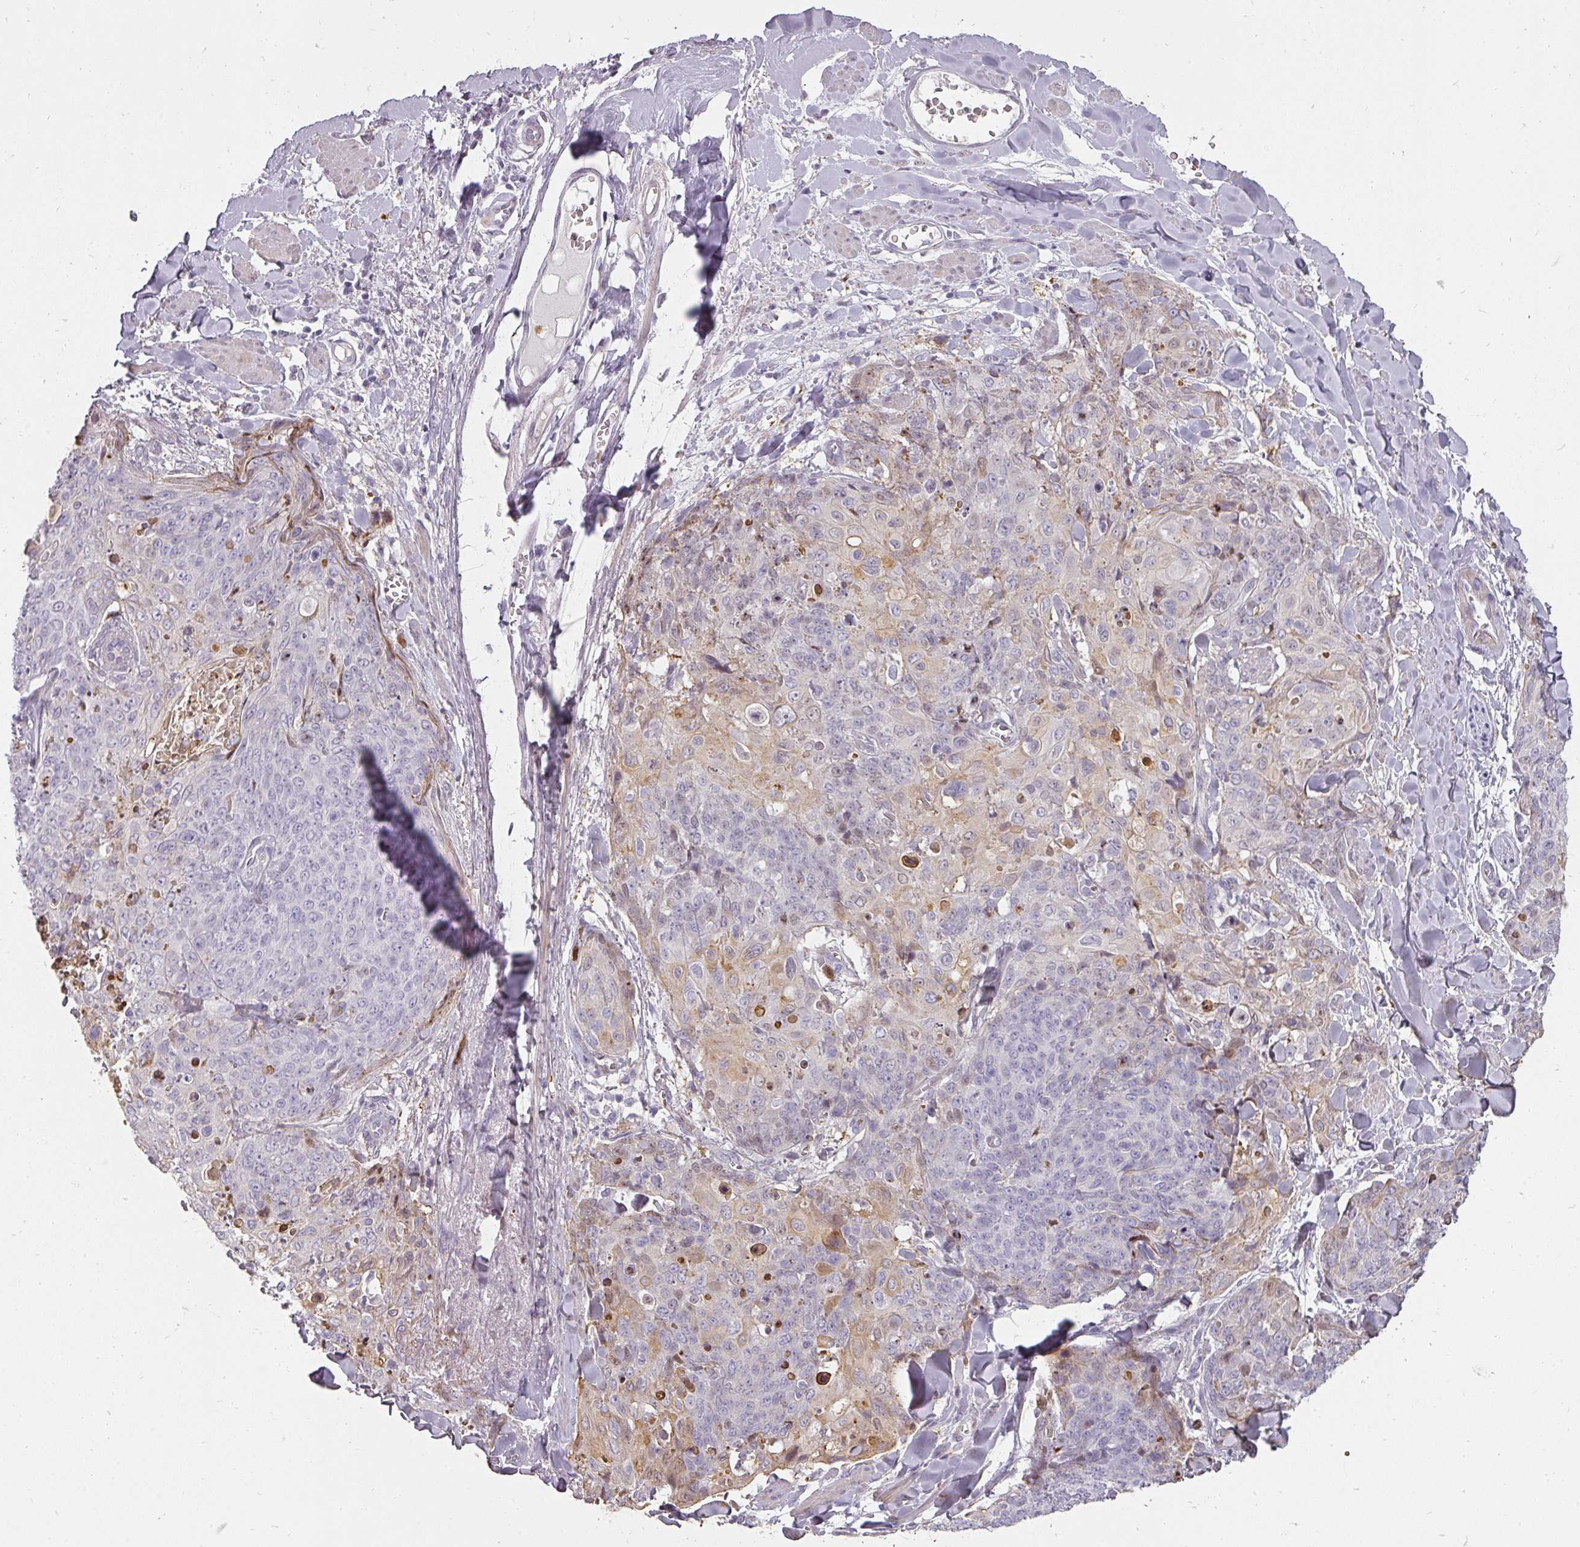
{"staining": {"intensity": "weak", "quantity": "25%-75%", "location": "cytoplasmic/membranous"}, "tissue": "skin cancer", "cell_type": "Tumor cells", "image_type": "cancer", "snomed": [{"axis": "morphology", "description": "Squamous cell carcinoma, NOS"}, {"axis": "topography", "description": "Skin"}, {"axis": "topography", "description": "Vulva"}], "caption": "Brown immunohistochemical staining in human skin cancer (squamous cell carcinoma) demonstrates weak cytoplasmic/membranous staining in about 25%-75% of tumor cells.", "gene": "BIK", "patient": {"sex": "female", "age": 85}}